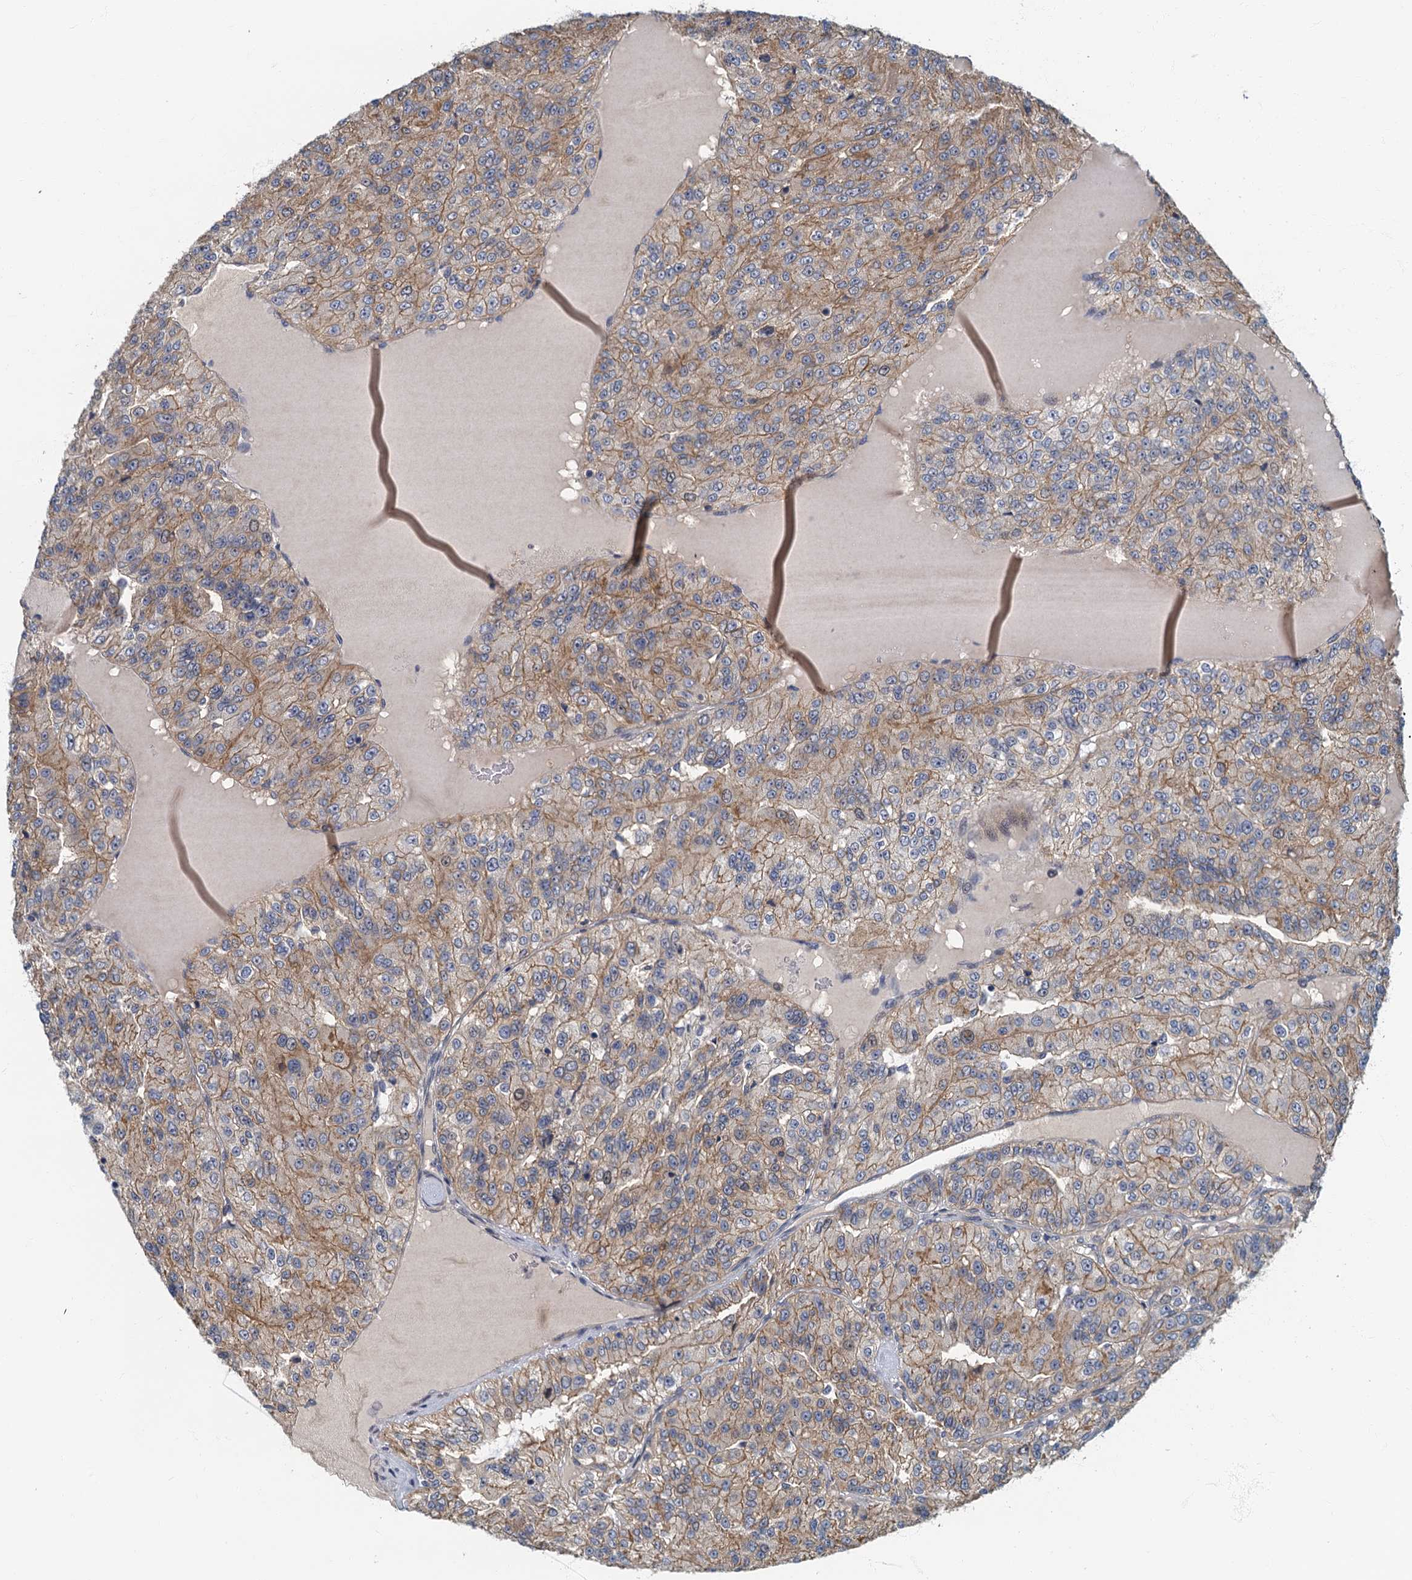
{"staining": {"intensity": "weak", "quantity": "25%-75%", "location": "cytoplasmic/membranous"}, "tissue": "renal cancer", "cell_type": "Tumor cells", "image_type": "cancer", "snomed": [{"axis": "morphology", "description": "Adenocarcinoma, NOS"}, {"axis": "topography", "description": "Kidney"}], "caption": "DAB immunohistochemical staining of renal adenocarcinoma reveals weak cytoplasmic/membranous protein positivity in approximately 25%-75% of tumor cells. (DAB IHC, brown staining for protein, blue staining for nuclei).", "gene": "CKAP2L", "patient": {"sex": "female", "age": 63}}